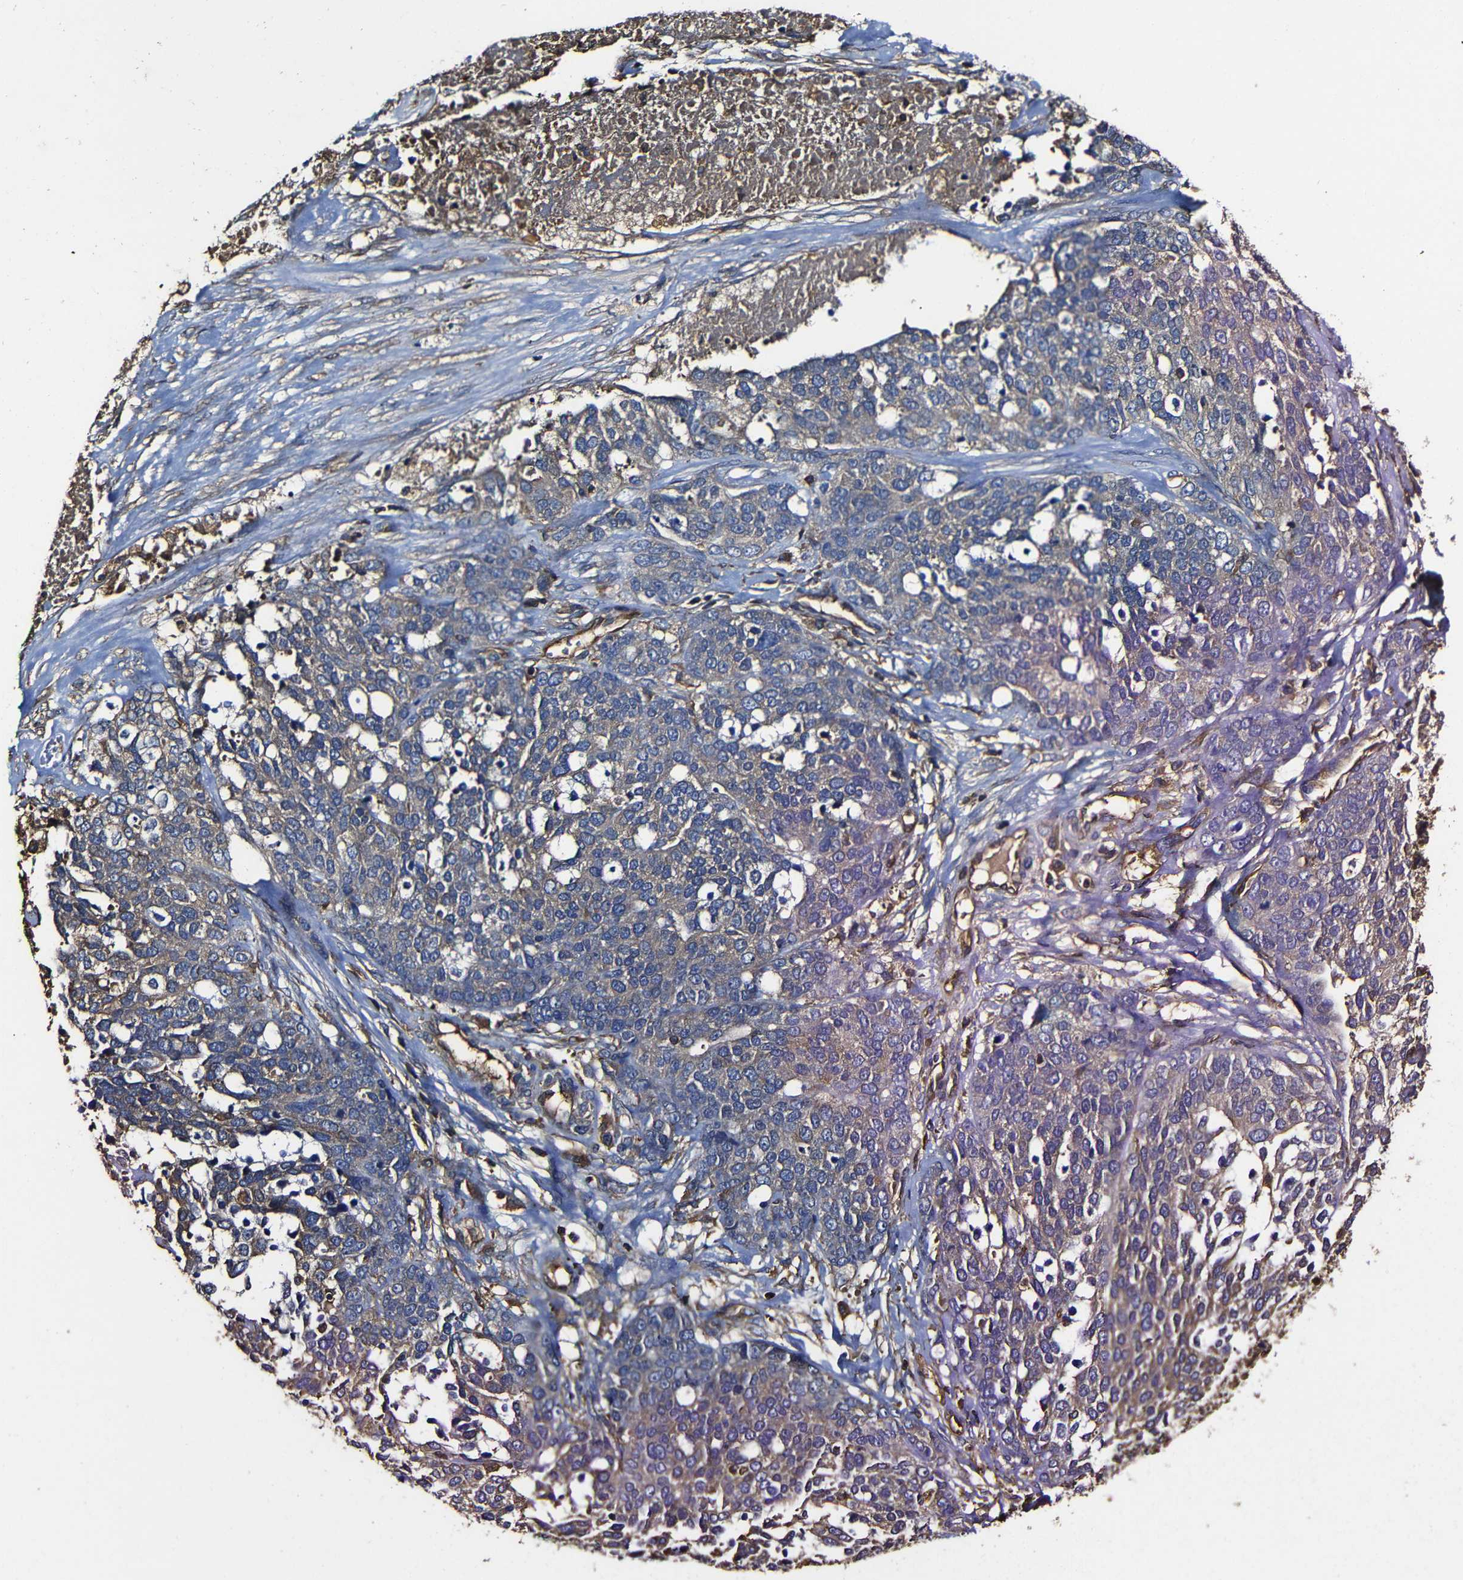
{"staining": {"intensity": "weak", "quantity": "25%-75%", "location": "cytoplasmic/membranous"}, "tissue": "ovarian cancer", "cell_type": "Tumor cells", "image_type": "cancer", "snomed": [{"axis": "morphology", "description": "Cystadenocarcinoma, serous, NOS"}, {"axis": "topography", "description": "Ovary"}], "caption": "A photomicrograph of ovarian cancer (serous cystadenocarcinoma) stained for a protein shows weak cytoplasmic/membranous brown staining in tumor cells.", "gene": "MSN", "patient": {"sex": "female", "age": 44}}